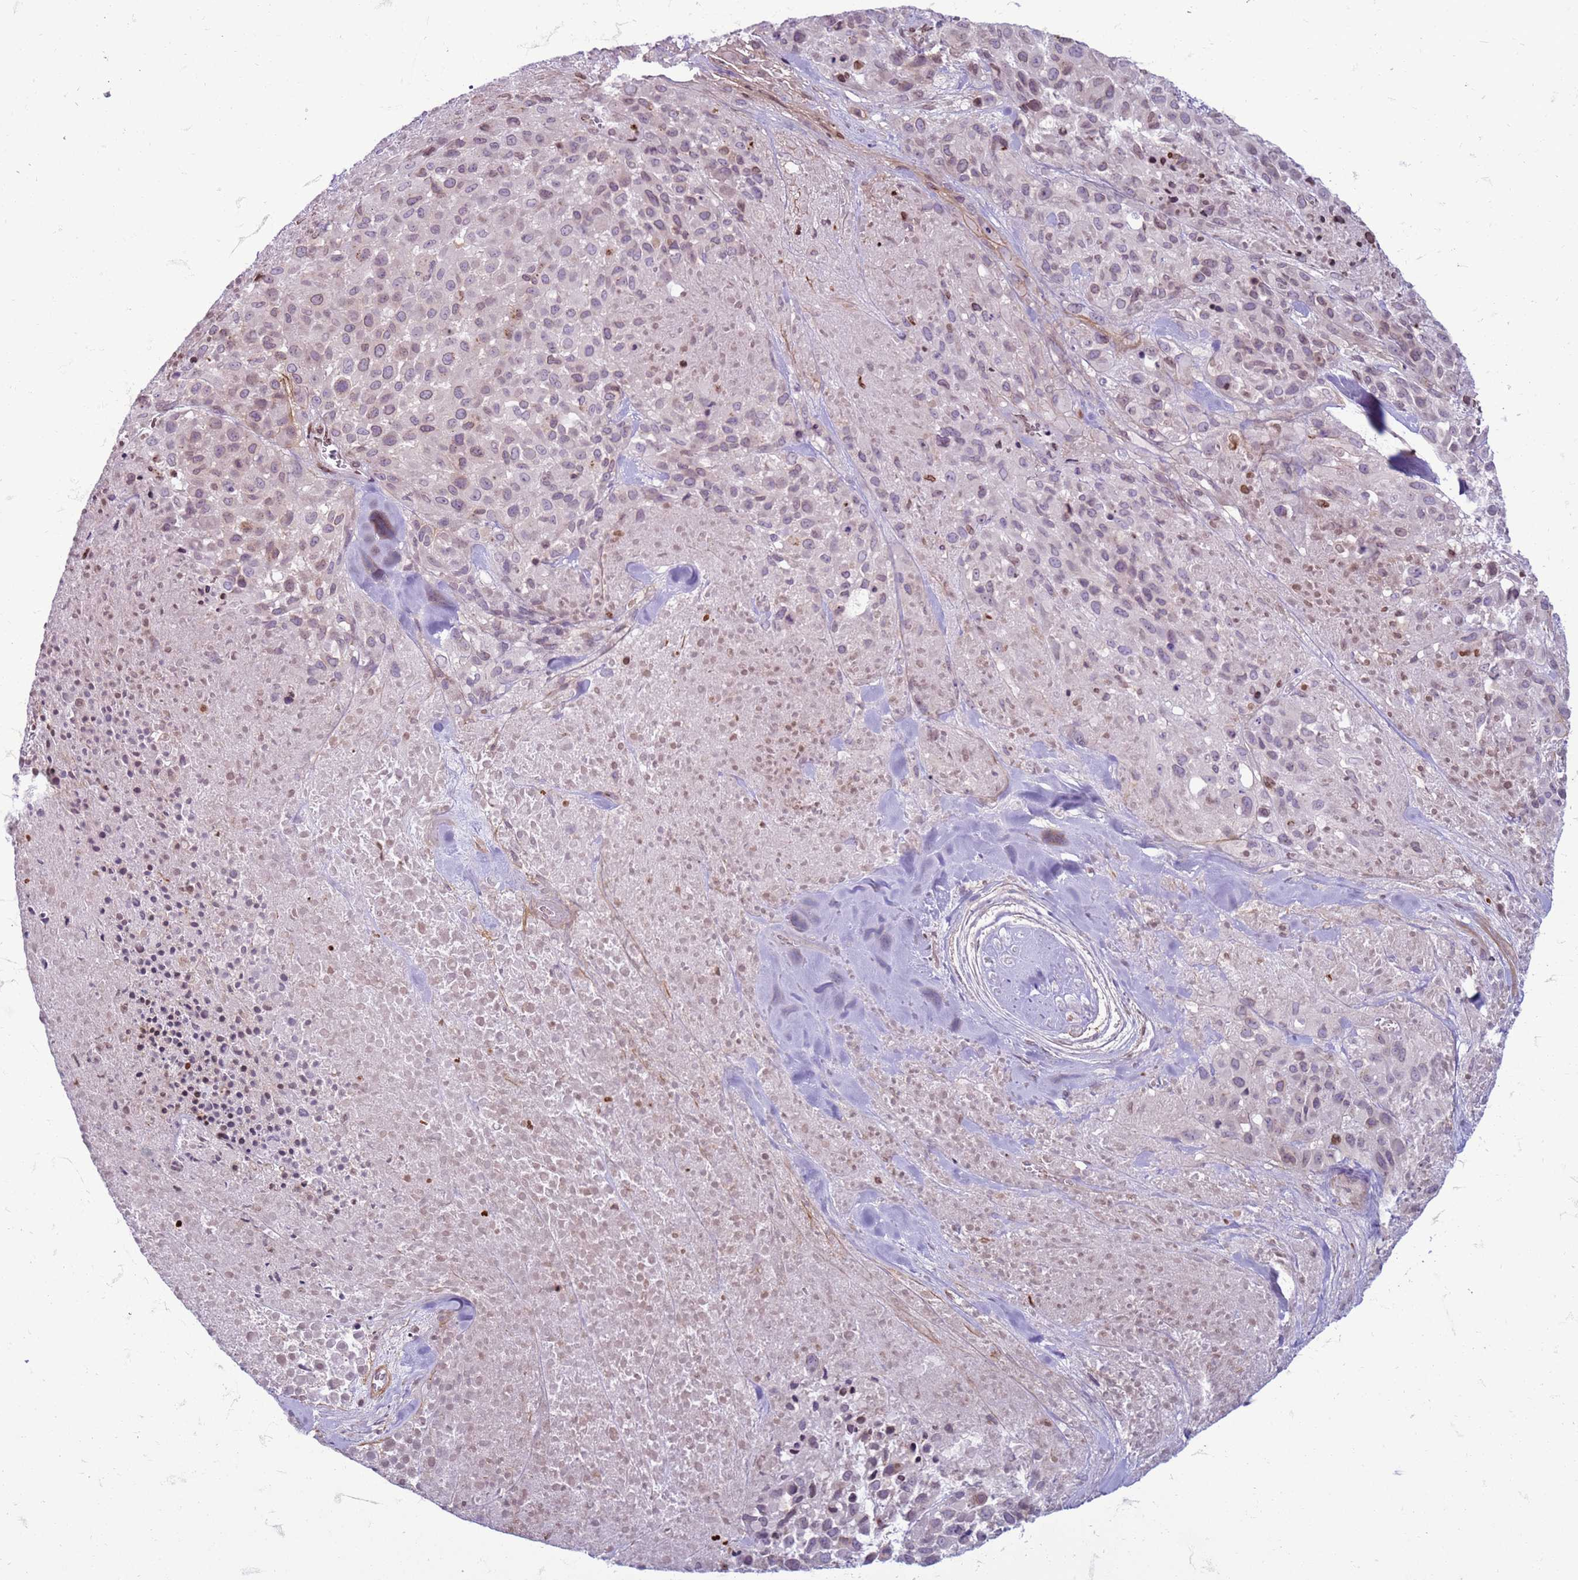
{"staining": {"intensity": "moderate", "quantity": "<25%", "location": "cytoplasmic/membranous,nuclear"}, "tissue": "melanoma", "cell_type": "Tumor cells", "image_type": "cancer", "snomed": [{"axis": "morphology", "description": "Malignant melanoma, Metastatic site"}, {"axis": "topography", "description": "Skin"}], "caption": "Moderate cytoplasmic/membranous and nuclear expression for a protein is appreciated in approximately <25% of tumor cells of melanoma using IHC.", "gene": "METTL25B", "patient": {"sex": "female", "age": 81}}